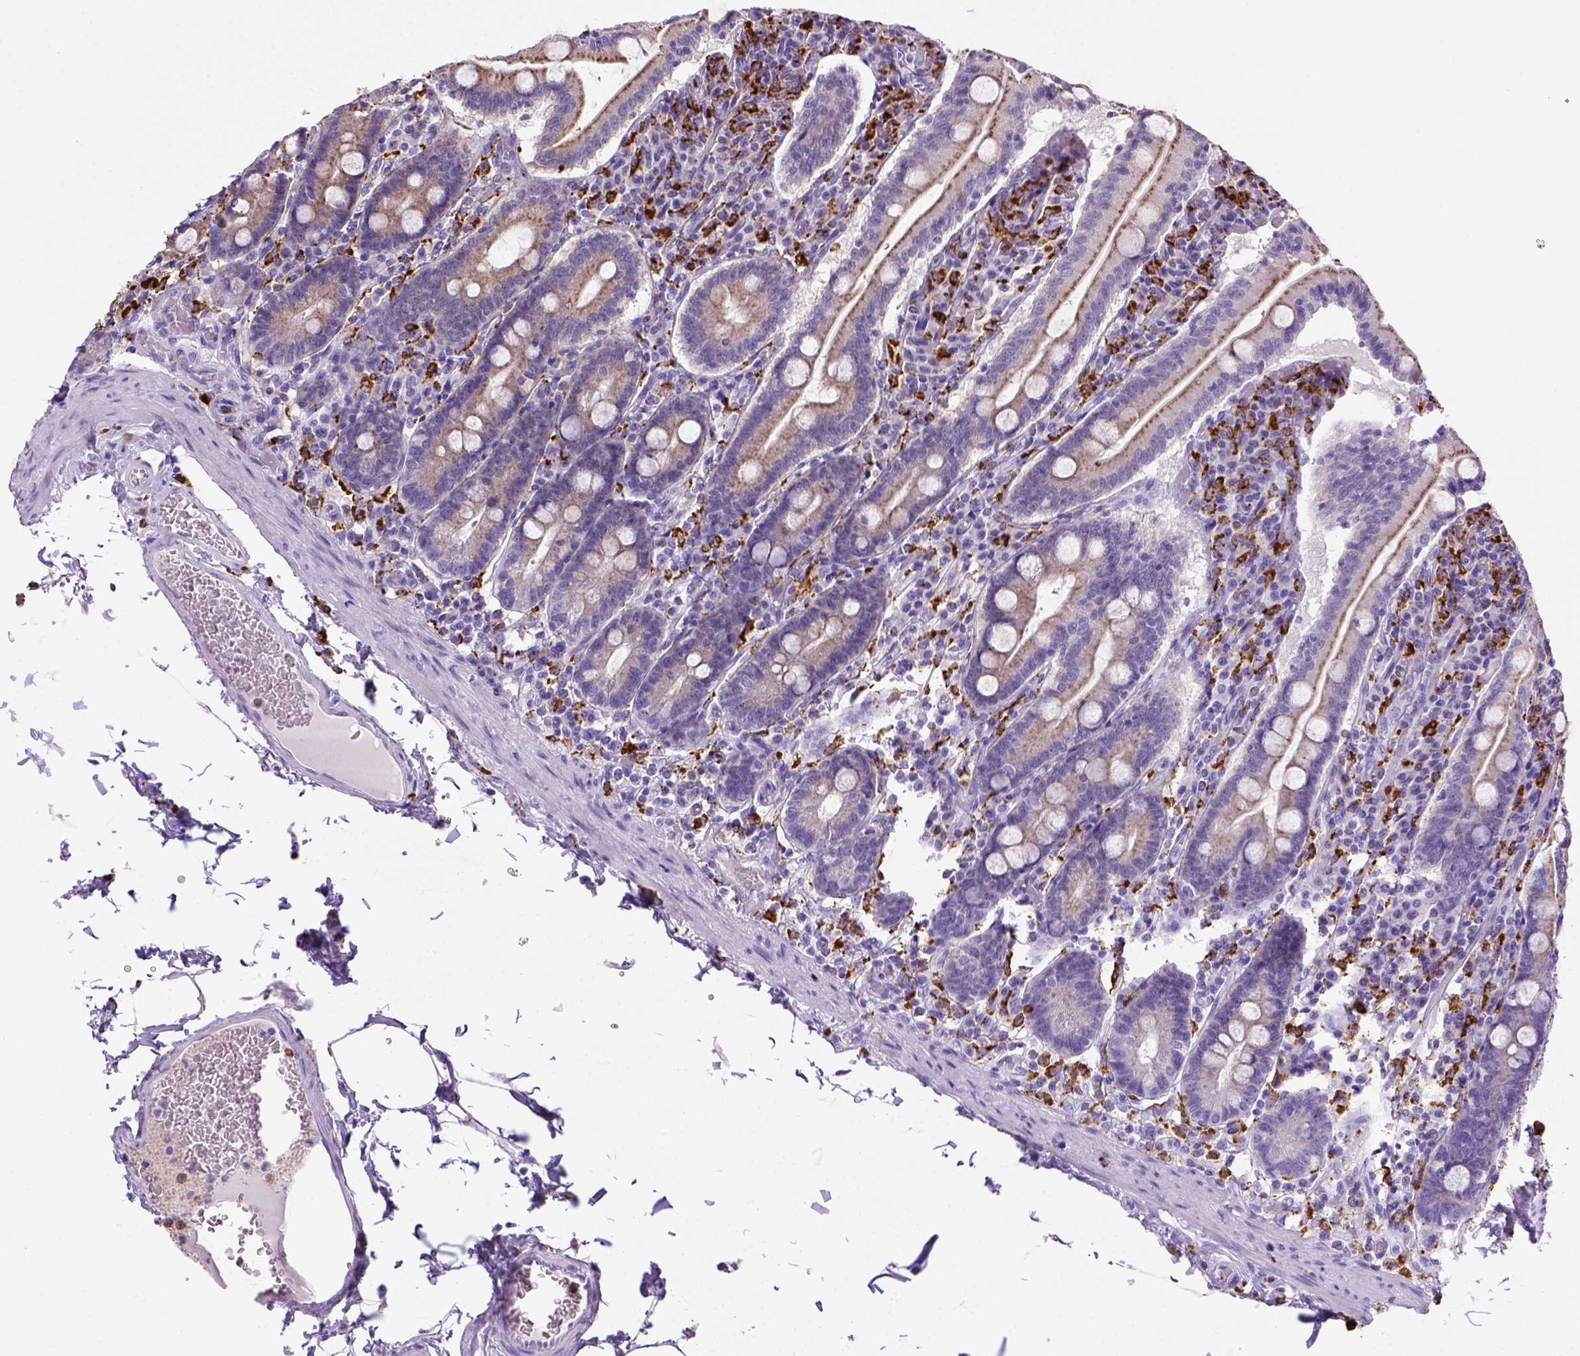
{"staining": {"intensity": "negative", "quantity": "none", "location": "none"}, "tissue": "small intestine", "cell_type": "Glandular cells", "image_type": "normal", "snomed": [{"axis": "morphology", "description": "Normal tissue, NOS"}, {"axis": "topography", "description": "Small intestine"}], "caption": "Glandular cells show no significant protein staining in unremarkable small intestine. (DAB (3,3'-diaminobenzidine) IHC with hematoxylin counter stain).", "gene": "CD68", "patient": {"sex": "male", "age": 37}}